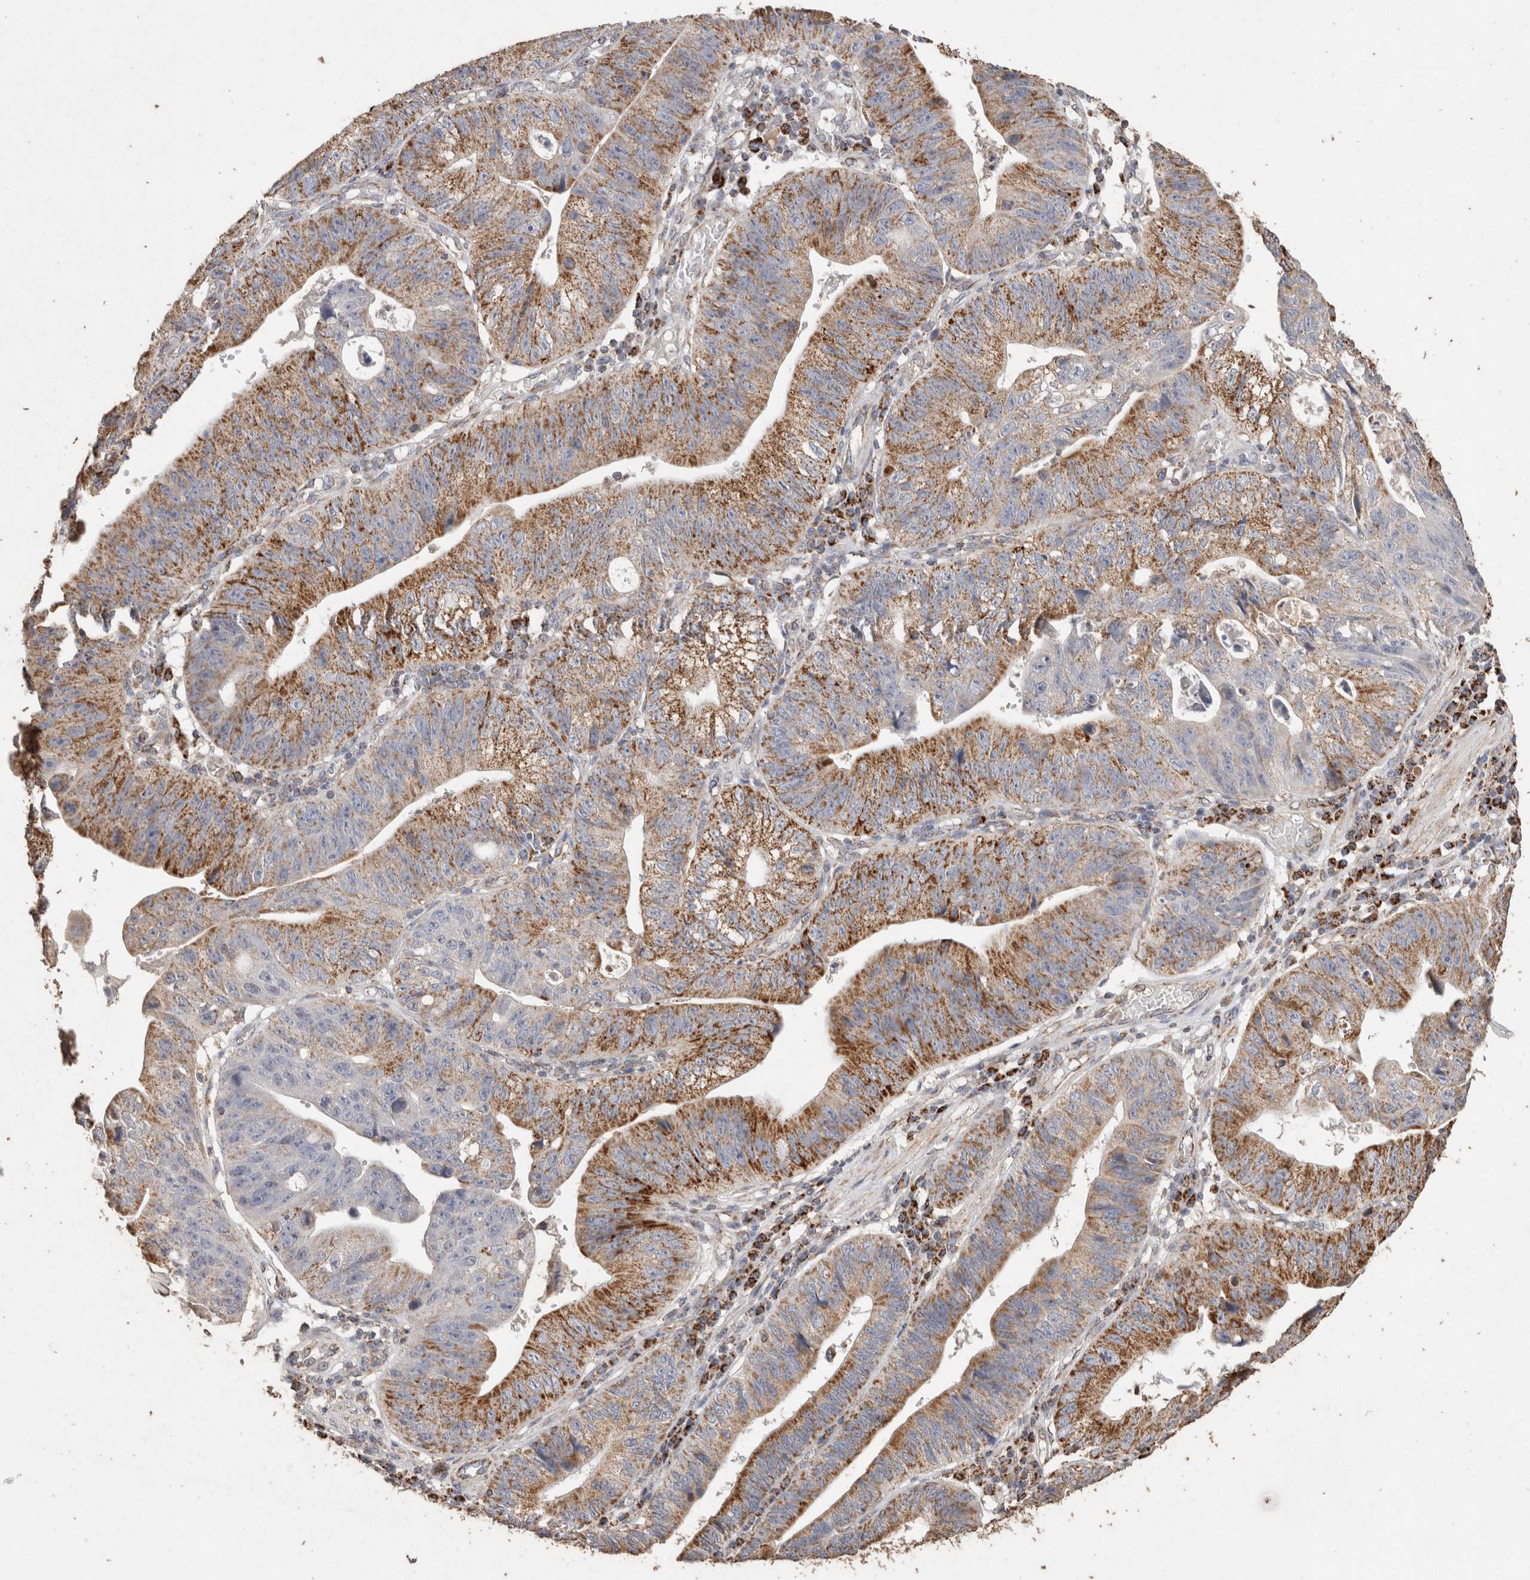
{"staining": {"intensity": "moderate", "quantity": "25%-75%", "location": "cytoplasmic/membranous"}, "tissue": "stomach cancer", "cell_type": "Tumor cells", "image_type": "cancer", "snomed": [{"axis": "morphology", "description": "Adenocarcinoma, NOS"}, {"axis": "topography", "description": "Stomach"}], "caption": "Immunohistochemical staining of human stomach cancer (adenocarcinoma) exhibits moderate cytoplasmic/membranous protein expression in about 25%-75% of tumor cells.", "gene": "ACADM", "patient": {"sex": "male", "age": 59}}